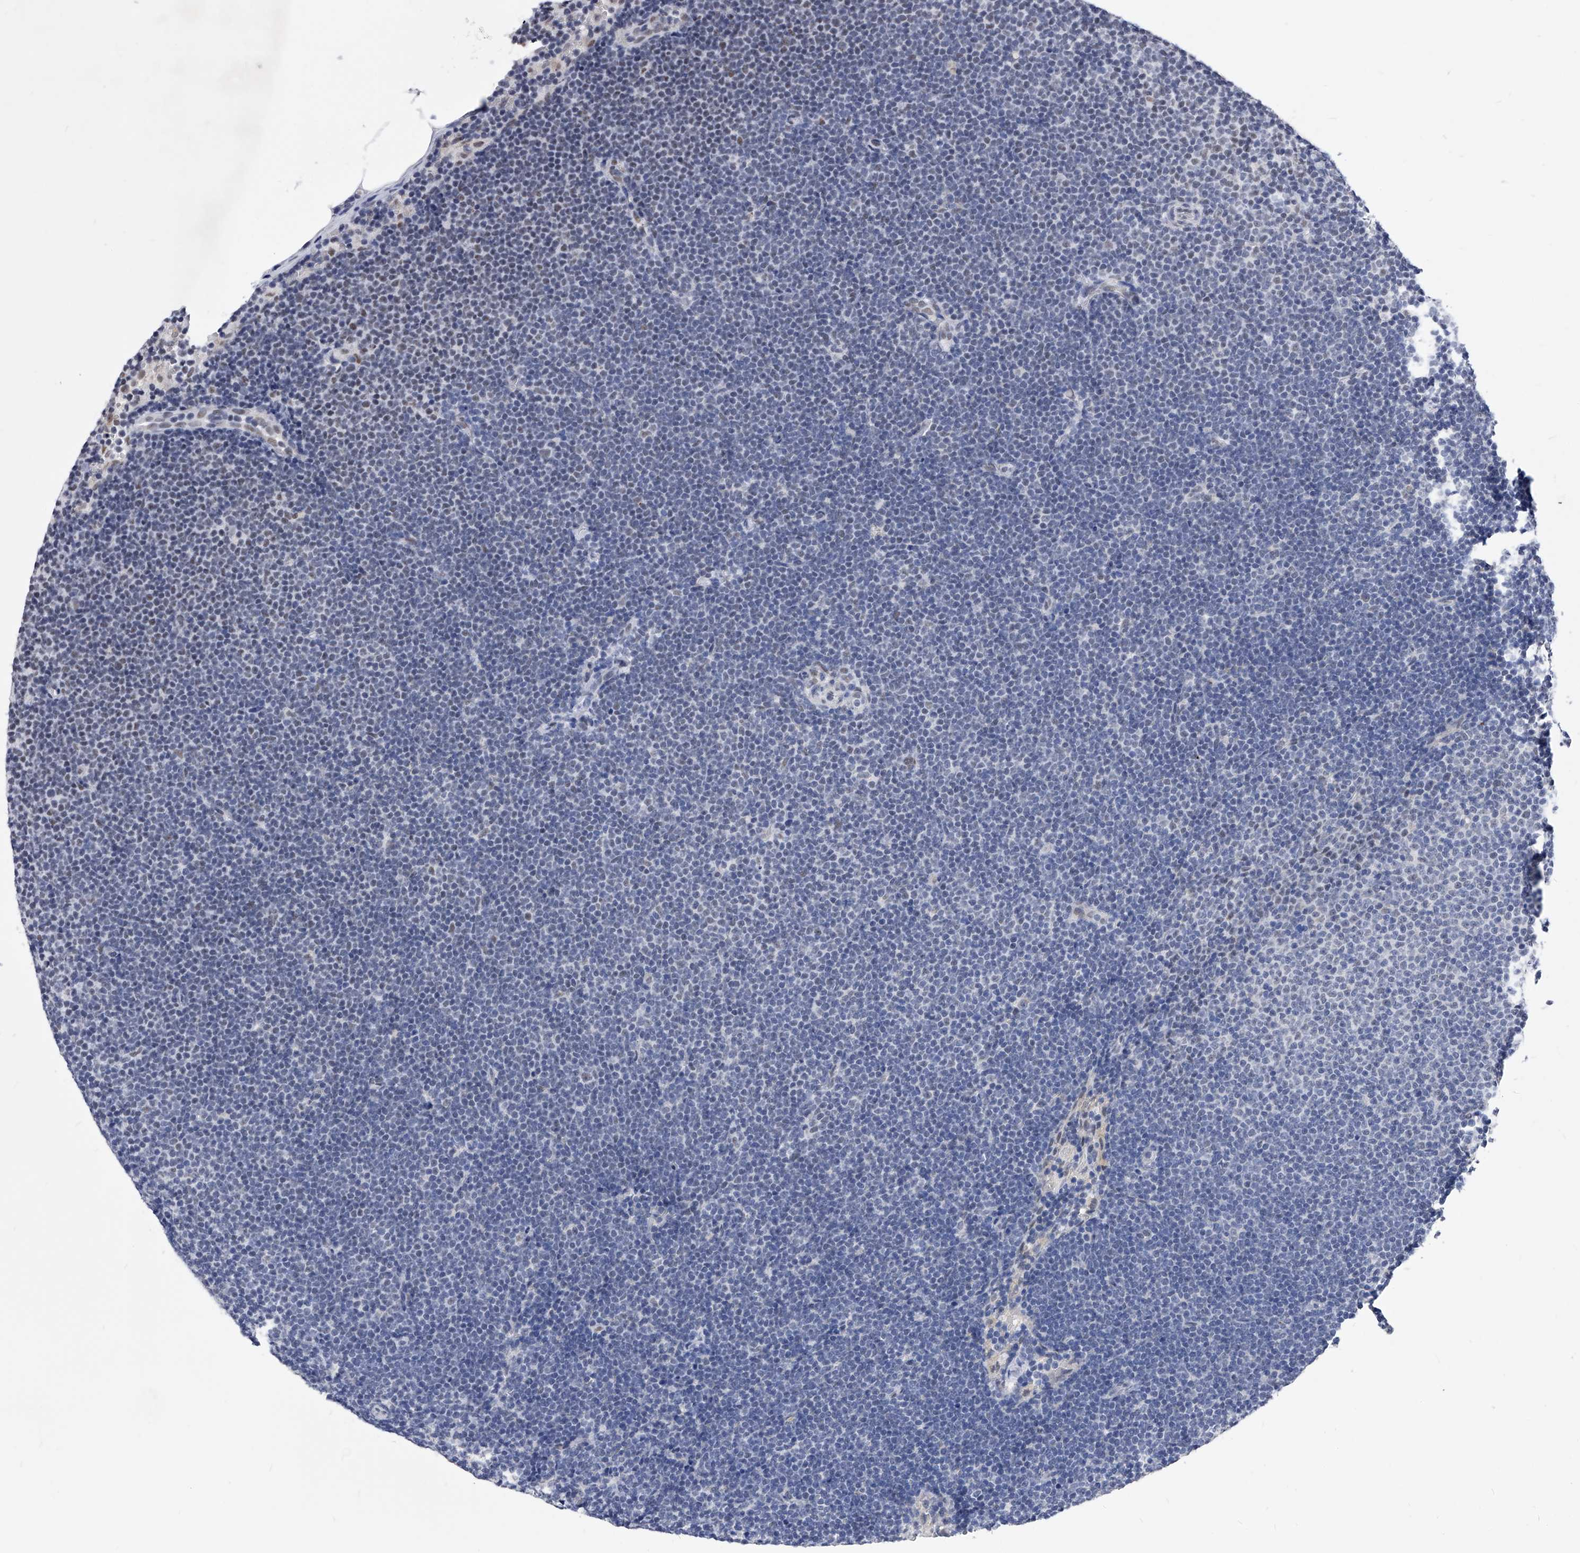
{"staining": {"intensity": "negative", "quantity": "none", "location": "none"}, "tissue": "lymphoma", "cell_type": "Tumor cells", "image_type": "cancer", "snomed": [{"axis": "morphology", "description": "Malignant lymphoma, non-Hodgkin's type, Low grade"}, {"axis": "topography", "description": "Lymph node"}], "caption": "IHC micrograph of neoplastic tissue: lymphoma stained with DAB (3,3'-diaminobenzidine) shows no significant protein expression in tumor cells.", "gene": "ZNF529", "patient": {"sex": "female", "age": 53}}